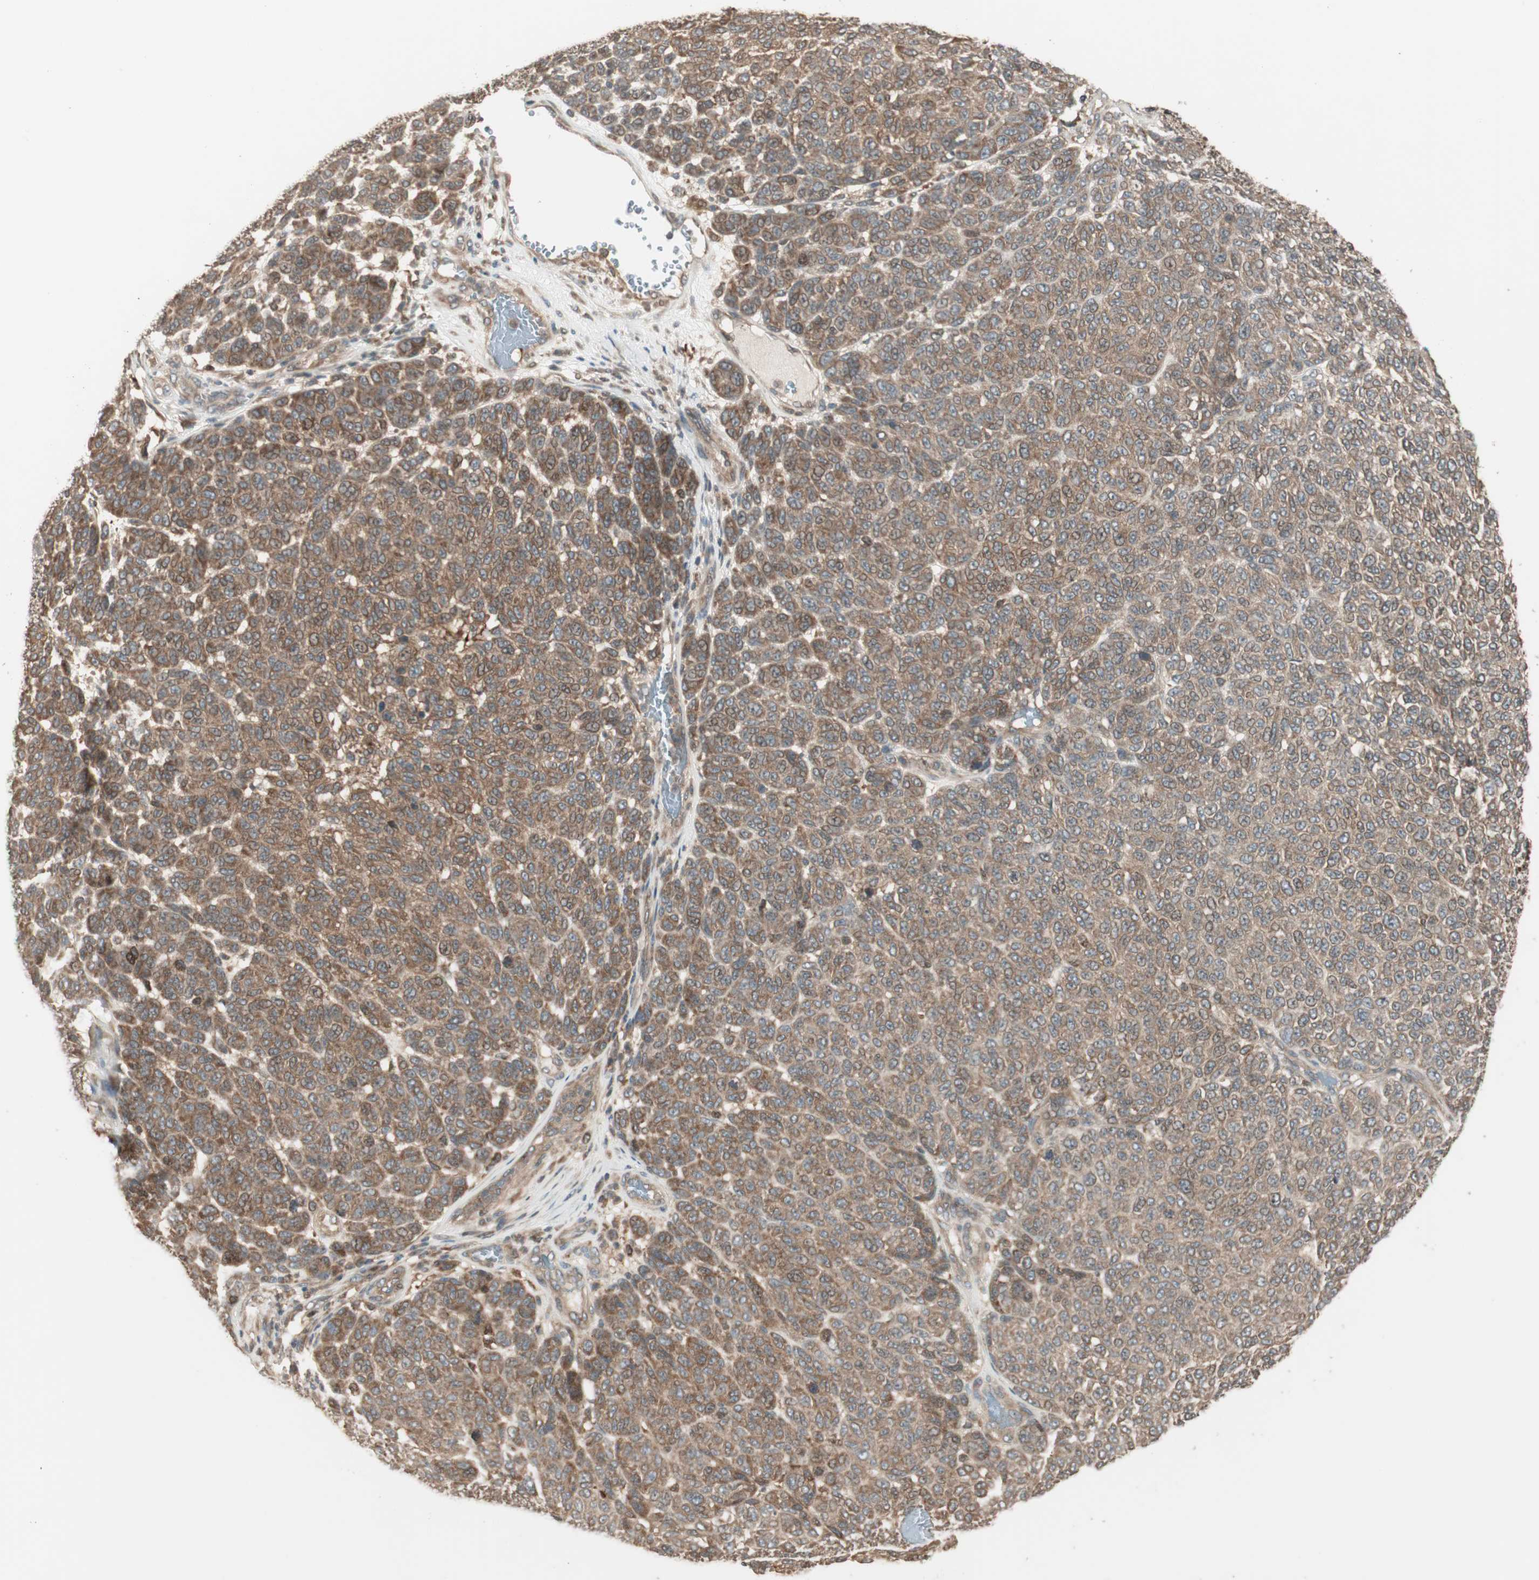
{"staining": {"intensity": "moderate", "quantity": ">75%", "location": "cytoplasmic/membranous"}, "tissue": "melanoma", "cell_type": "Tumor cells", "image_type": "cancer", "snomed": [{"axis": "morphology", "description": "Malignant melanoma, NOS"}, {"axis": "topography", "description": "Skin"}], "caption": "Protein analysis of malignant melanoma tissue exhibits moderate cytoplasmic/membranous staining in approximately >75% of tumor cells.", "gene": "ATP6AP2", "patient": {"sex": "male", "age": 59}}